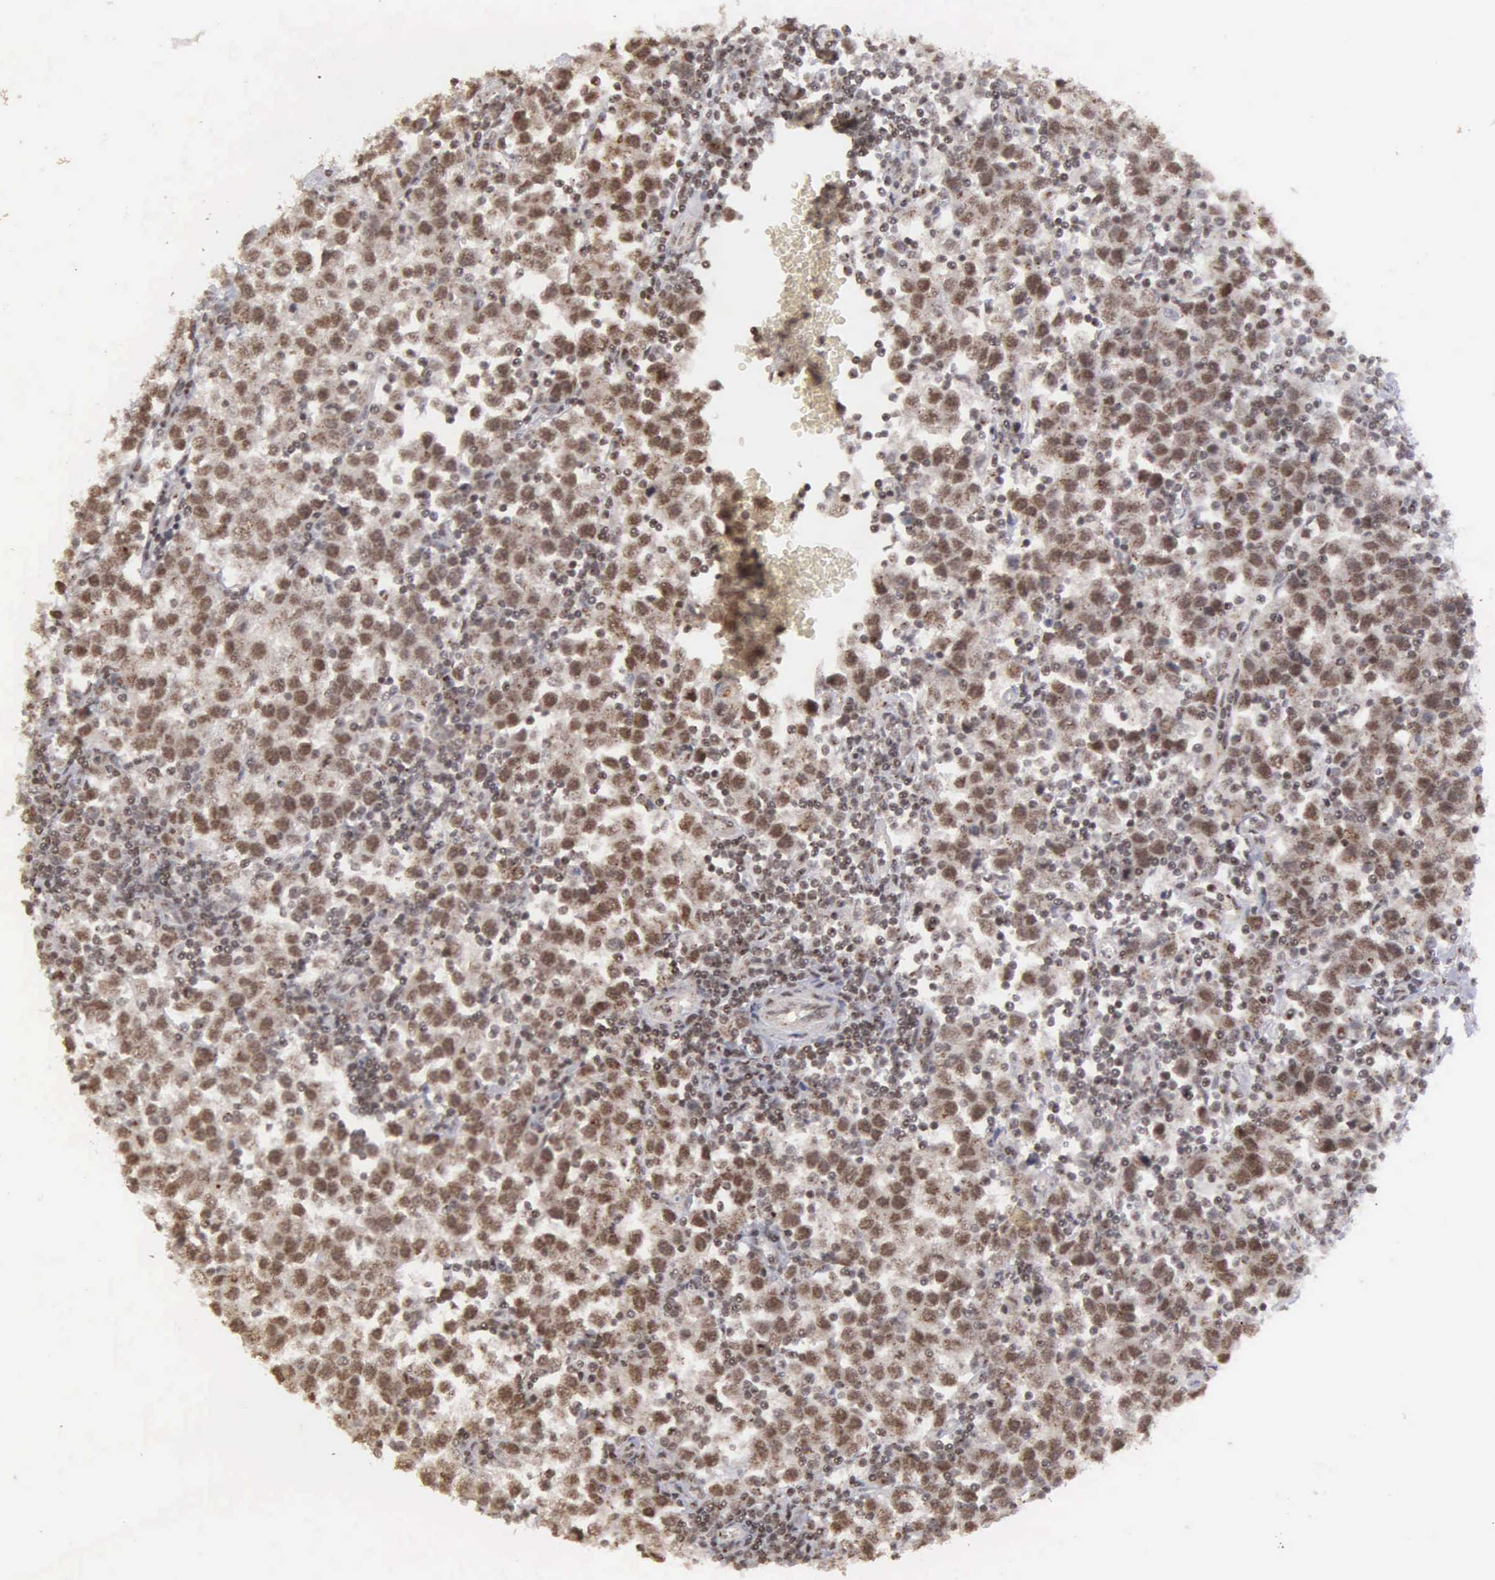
{"staining": {"intensity": "moderate", "quantity": ">75%", "location": "cytoplasmic/membranous,nuclear"}, "tissue": "testis cancer", "cell_type": "Tumor cells", "image_type": "cancer", "snomed": [{"axis": "morphology", "description": "Seminoma, NOS"}, {"axis": "topography", "description": "Testis"}], "caption": "Protein staining of seminoma (testis) tissue displays moderate cytoplasmic/membranous and nuclear positivity in approximately >75% of tumor cells. (Brightfield microscopy of DAB IHC at high magnification).", "gene": "GTF2A1", "patient": {"sex": "male", "age": 43}}